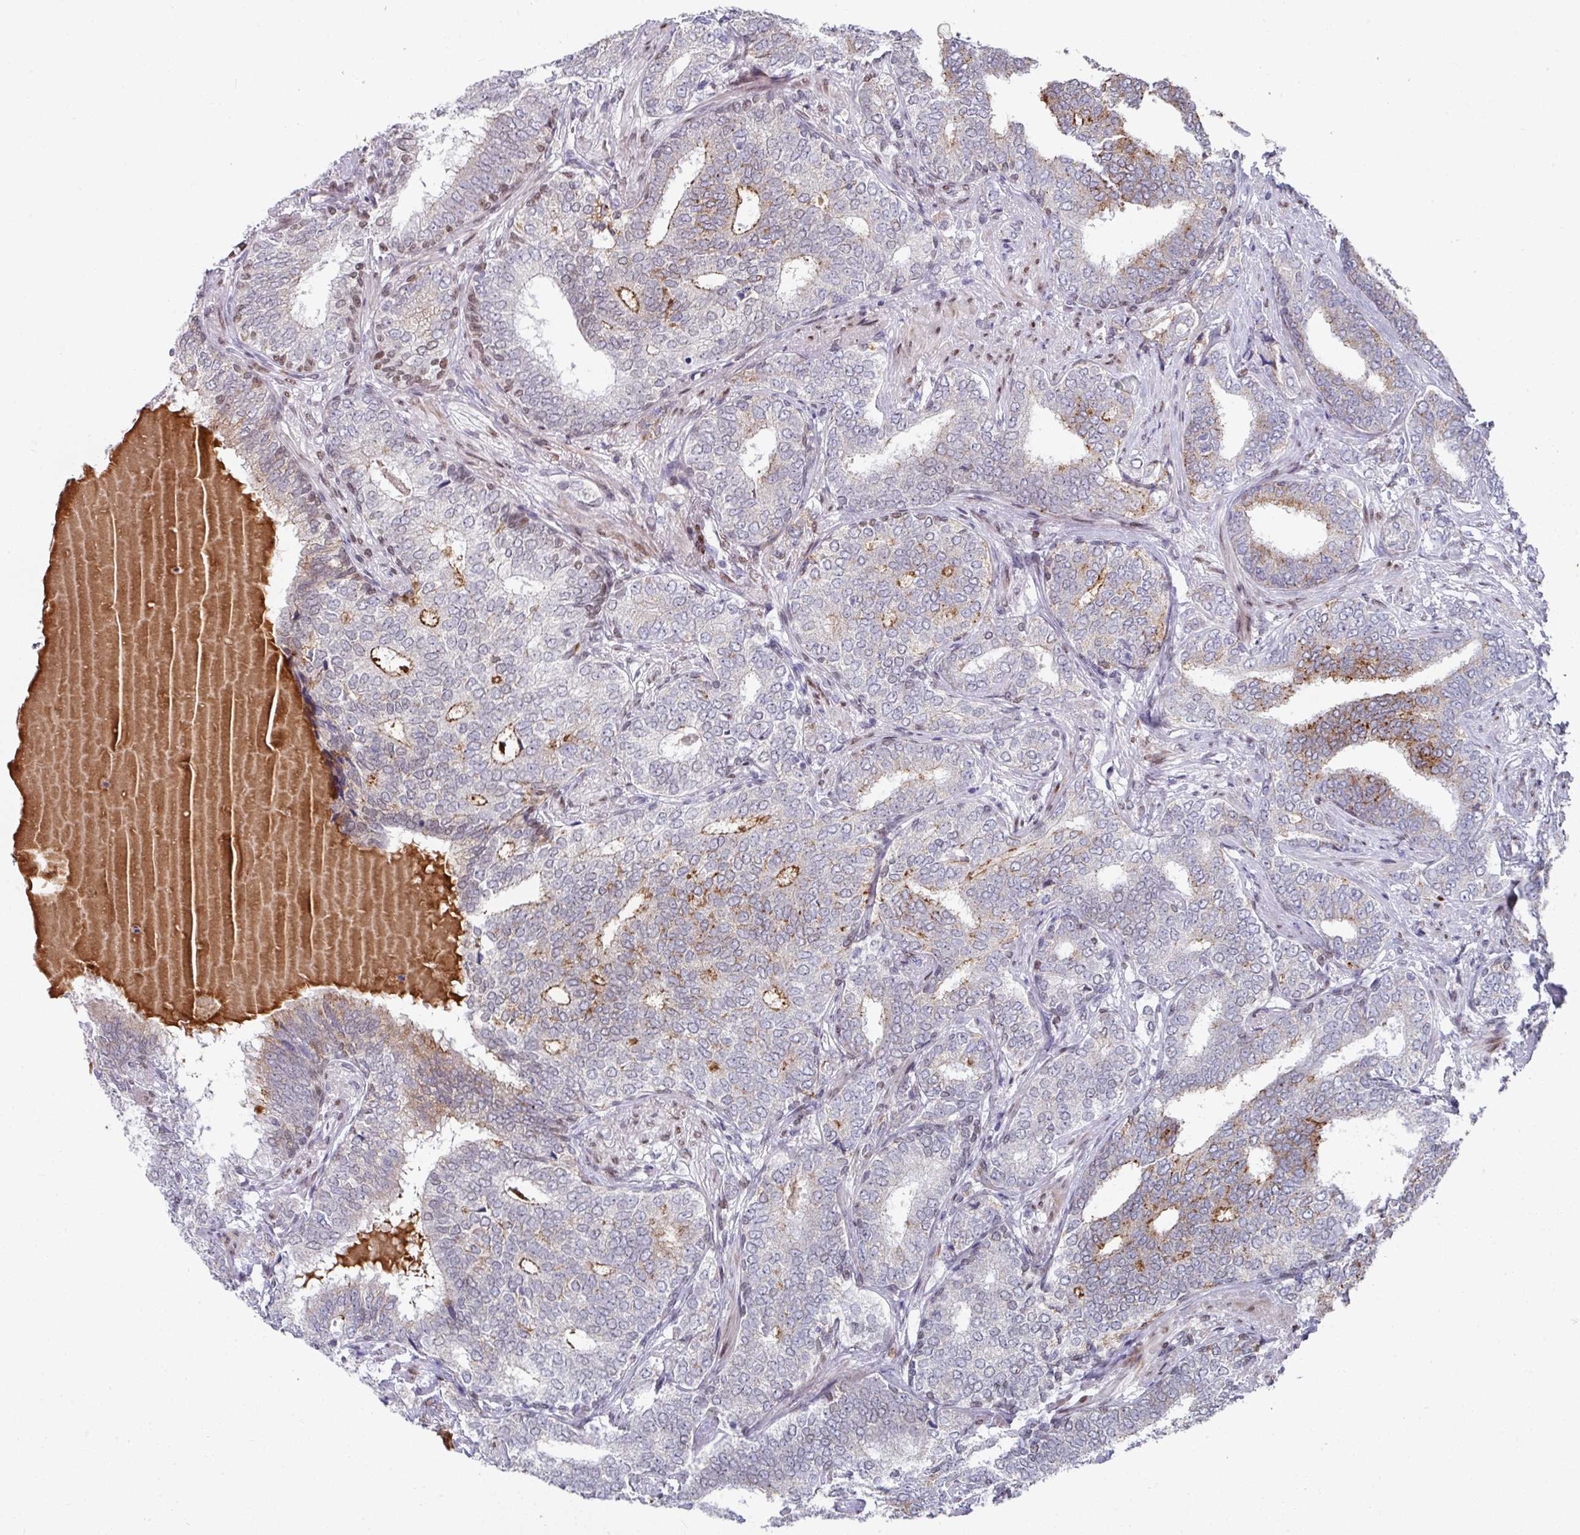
{"staining": {"intensity": "moderate", "quantity": "<25%", "location": "cytoplasmic/membranous"}, "tissue": "prostate cancer", "cell_type": "Tumor cells", "image_type": "cancer", "snomed": [{"axis": "morphology", "description": "Adenocarcinoma, High grade"}, {"axis": "topography", "description": "Prostate"}], "caption": "Human prostate cancer stained with a brown dye reveals moderate cytoplasmic/membranous positive expression in about <25% of tumor cells.", "gene": "CBX7", "patient": {"sex": "male", "age": 72}}